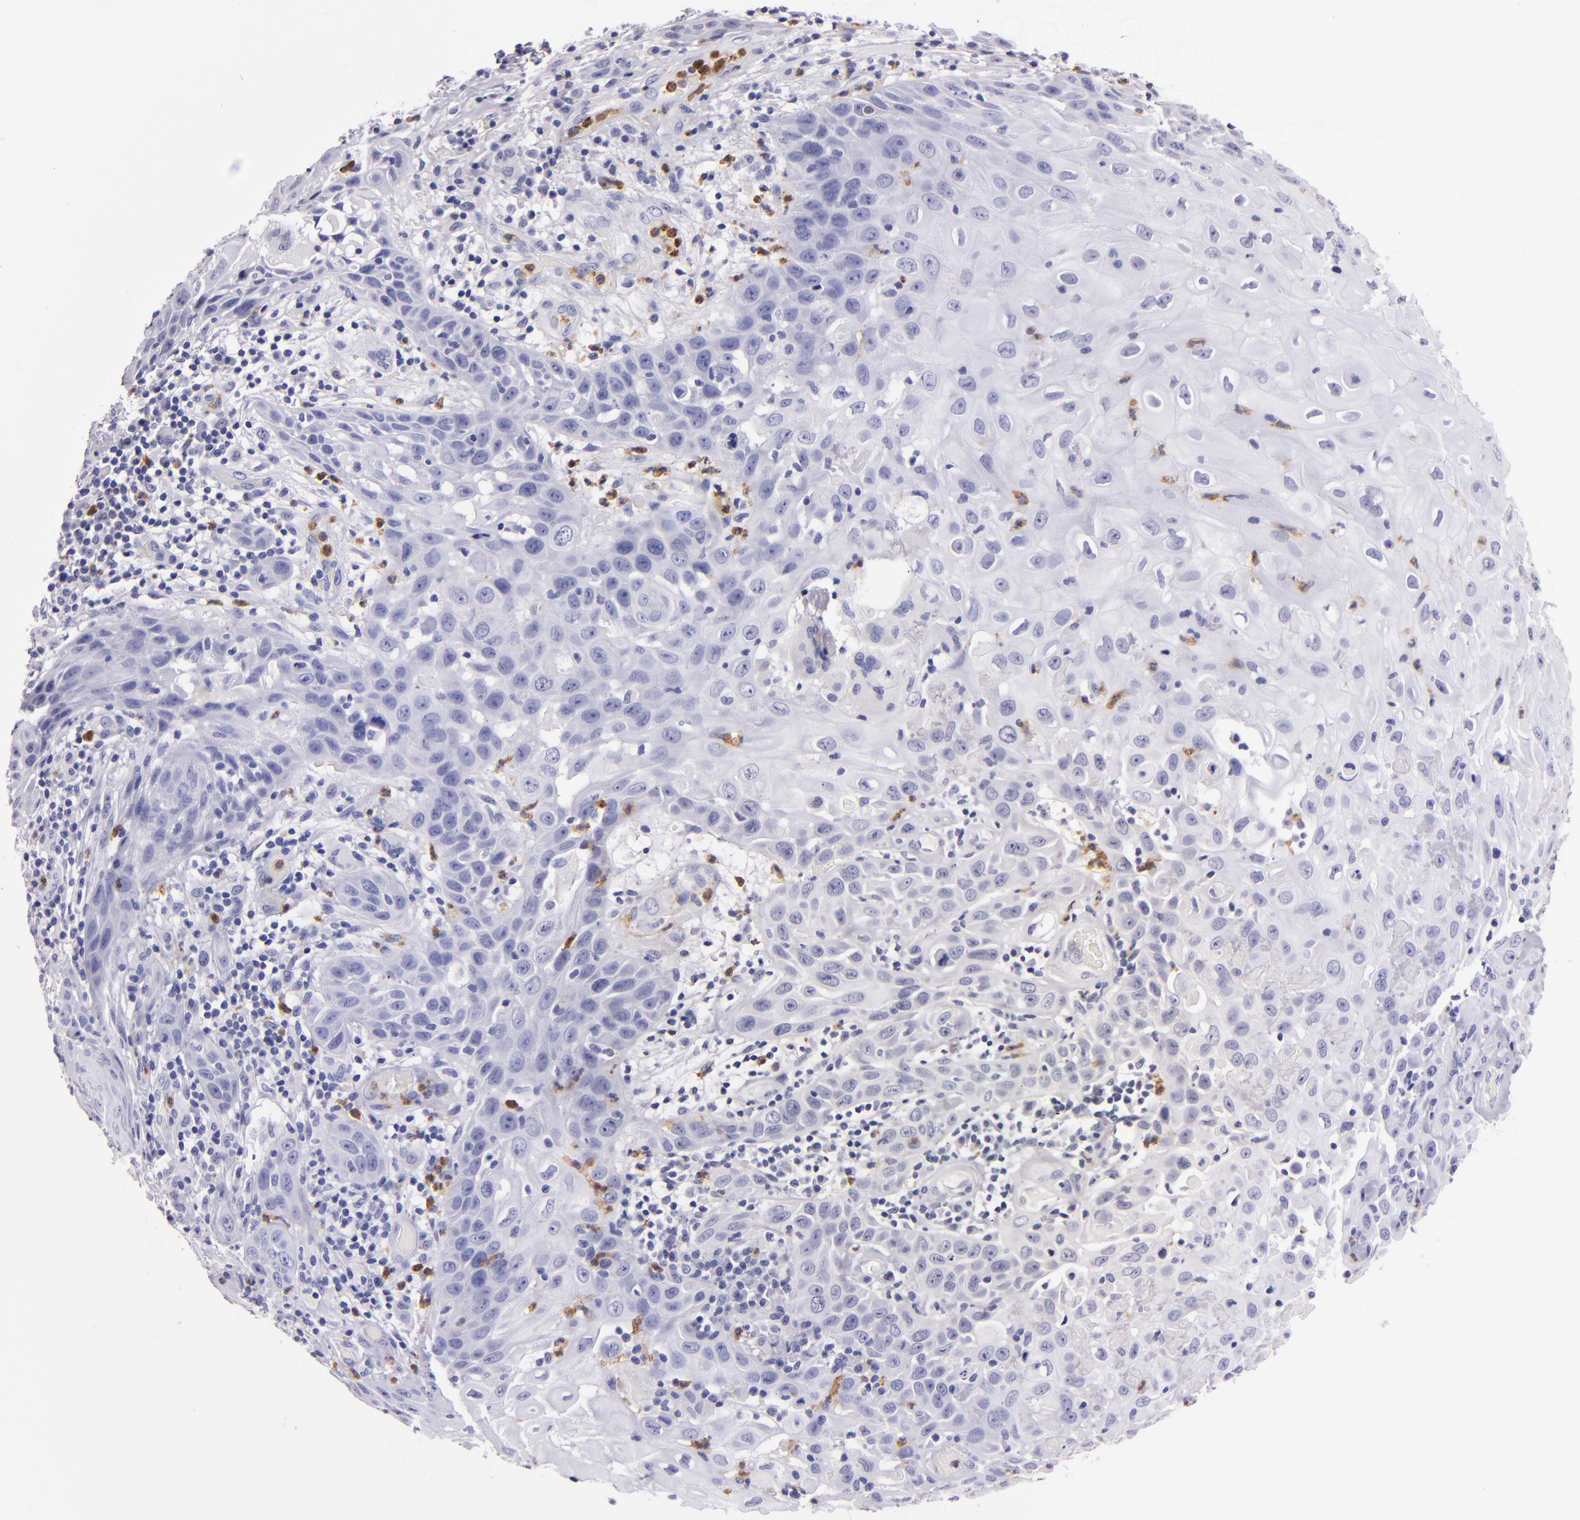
{"staining": {"intensity": "negative", "quantity": "none", "location": "none"}, "tissue": "skin cancer", "cell_type": "Tumor cells", "image_type": "cancer", "snomed": [{"axis": "morphology", "description": "Squamous cell carcinoma, NOS"}, {"axis": "topography", "description": "Skin"}], "caption": "The micrograph shows no significant positivity in tumor cells of skin squamous cell carcinoma.", "gene": "CR1", "patient": {"sex": "male", "age": 84}}